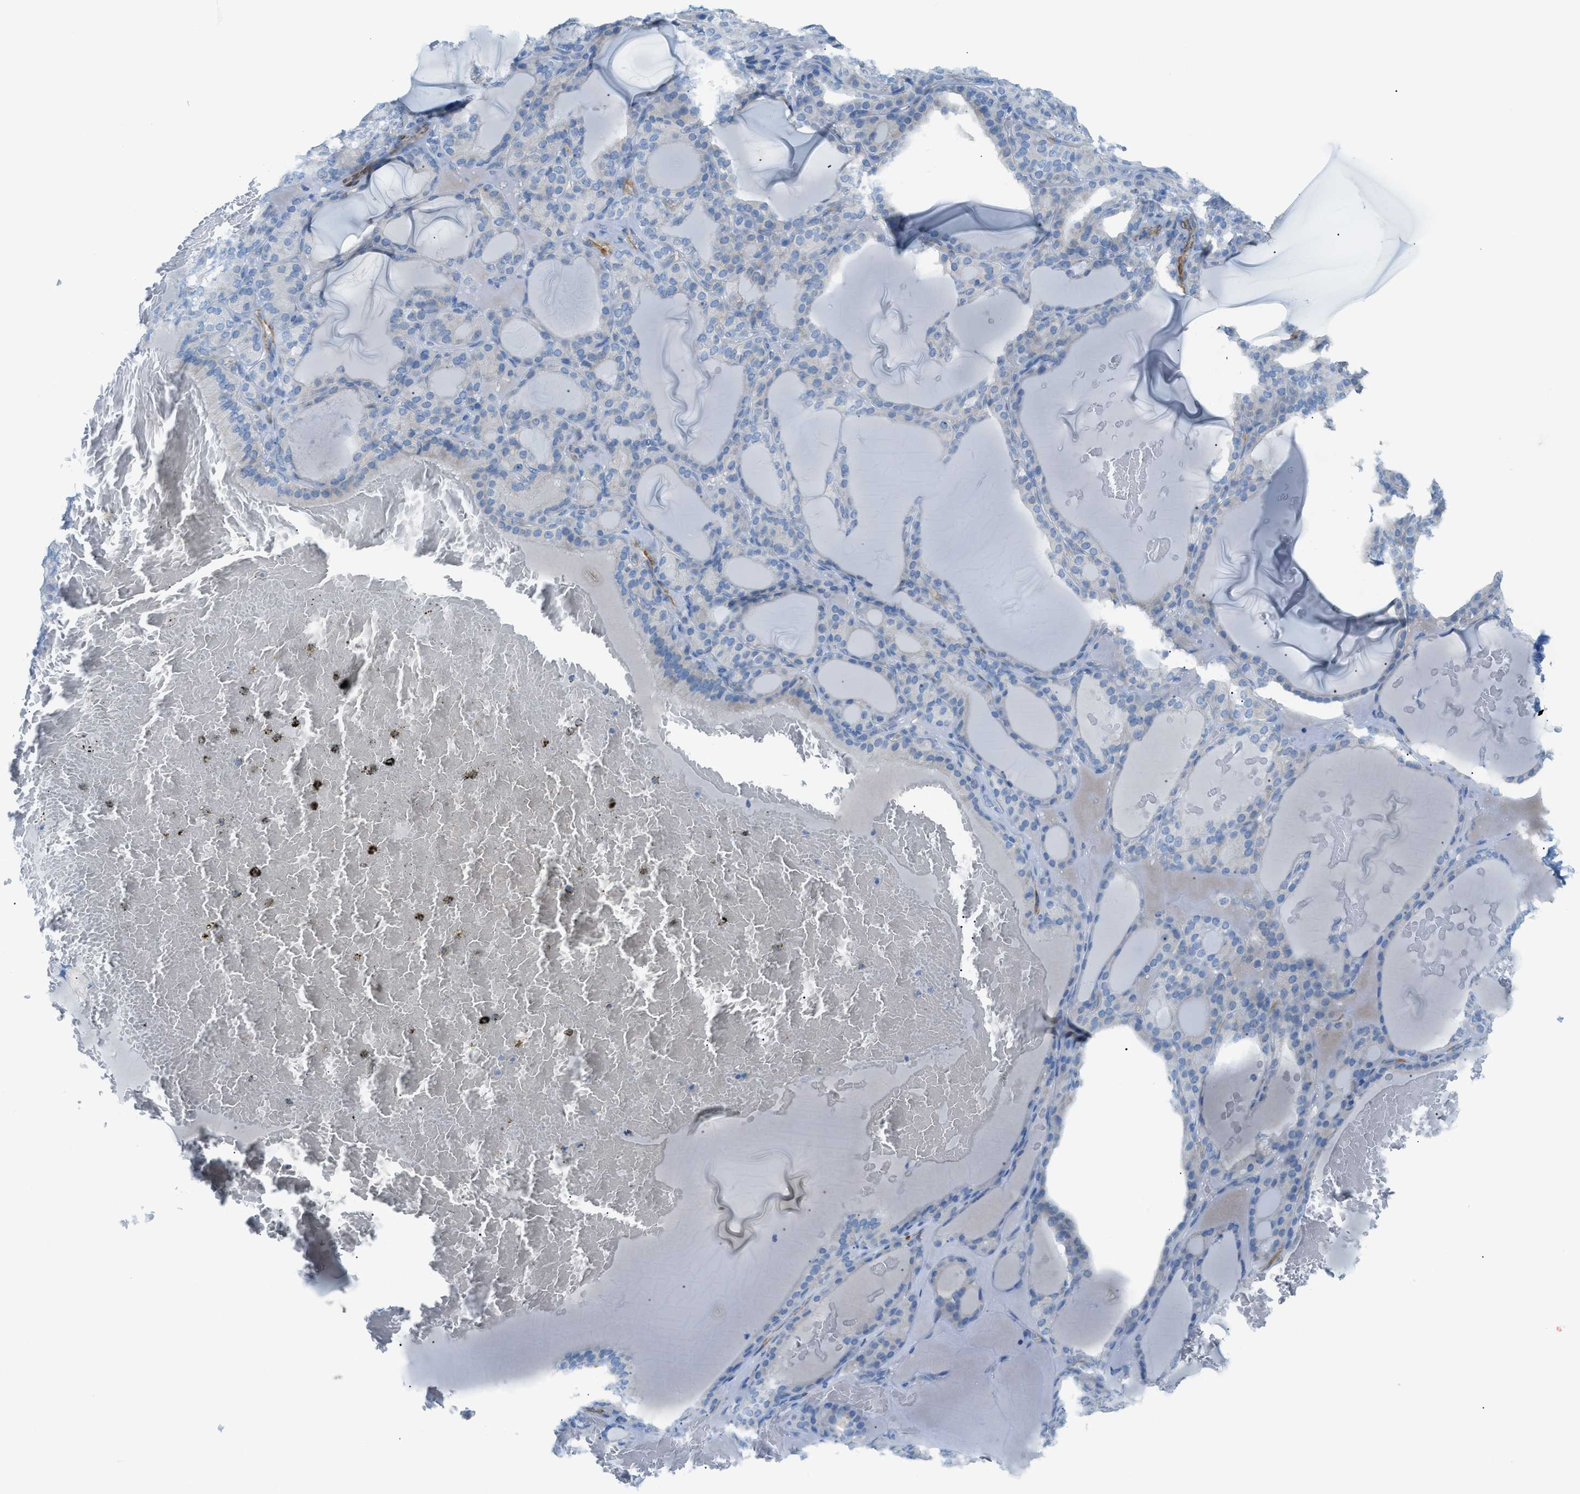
{"staining": {"intensity": "negative", "quantity": "none", "location": "none"}, "tissue": "thyroid gland", "cell_type": "Glandular cells", "image_type": "normal", "snomed": [{"axis": "morphology", "description": "Normal tissue, NOS"}, {"axis": "topography", "description": "Thyroid gland"}], "caption": "Human thyroid gland stained for a protein using immunohistochemistry shows no staining in glandular cells.", "gene": "MYH11", "patient": {"sex": "female", "age": 28}}